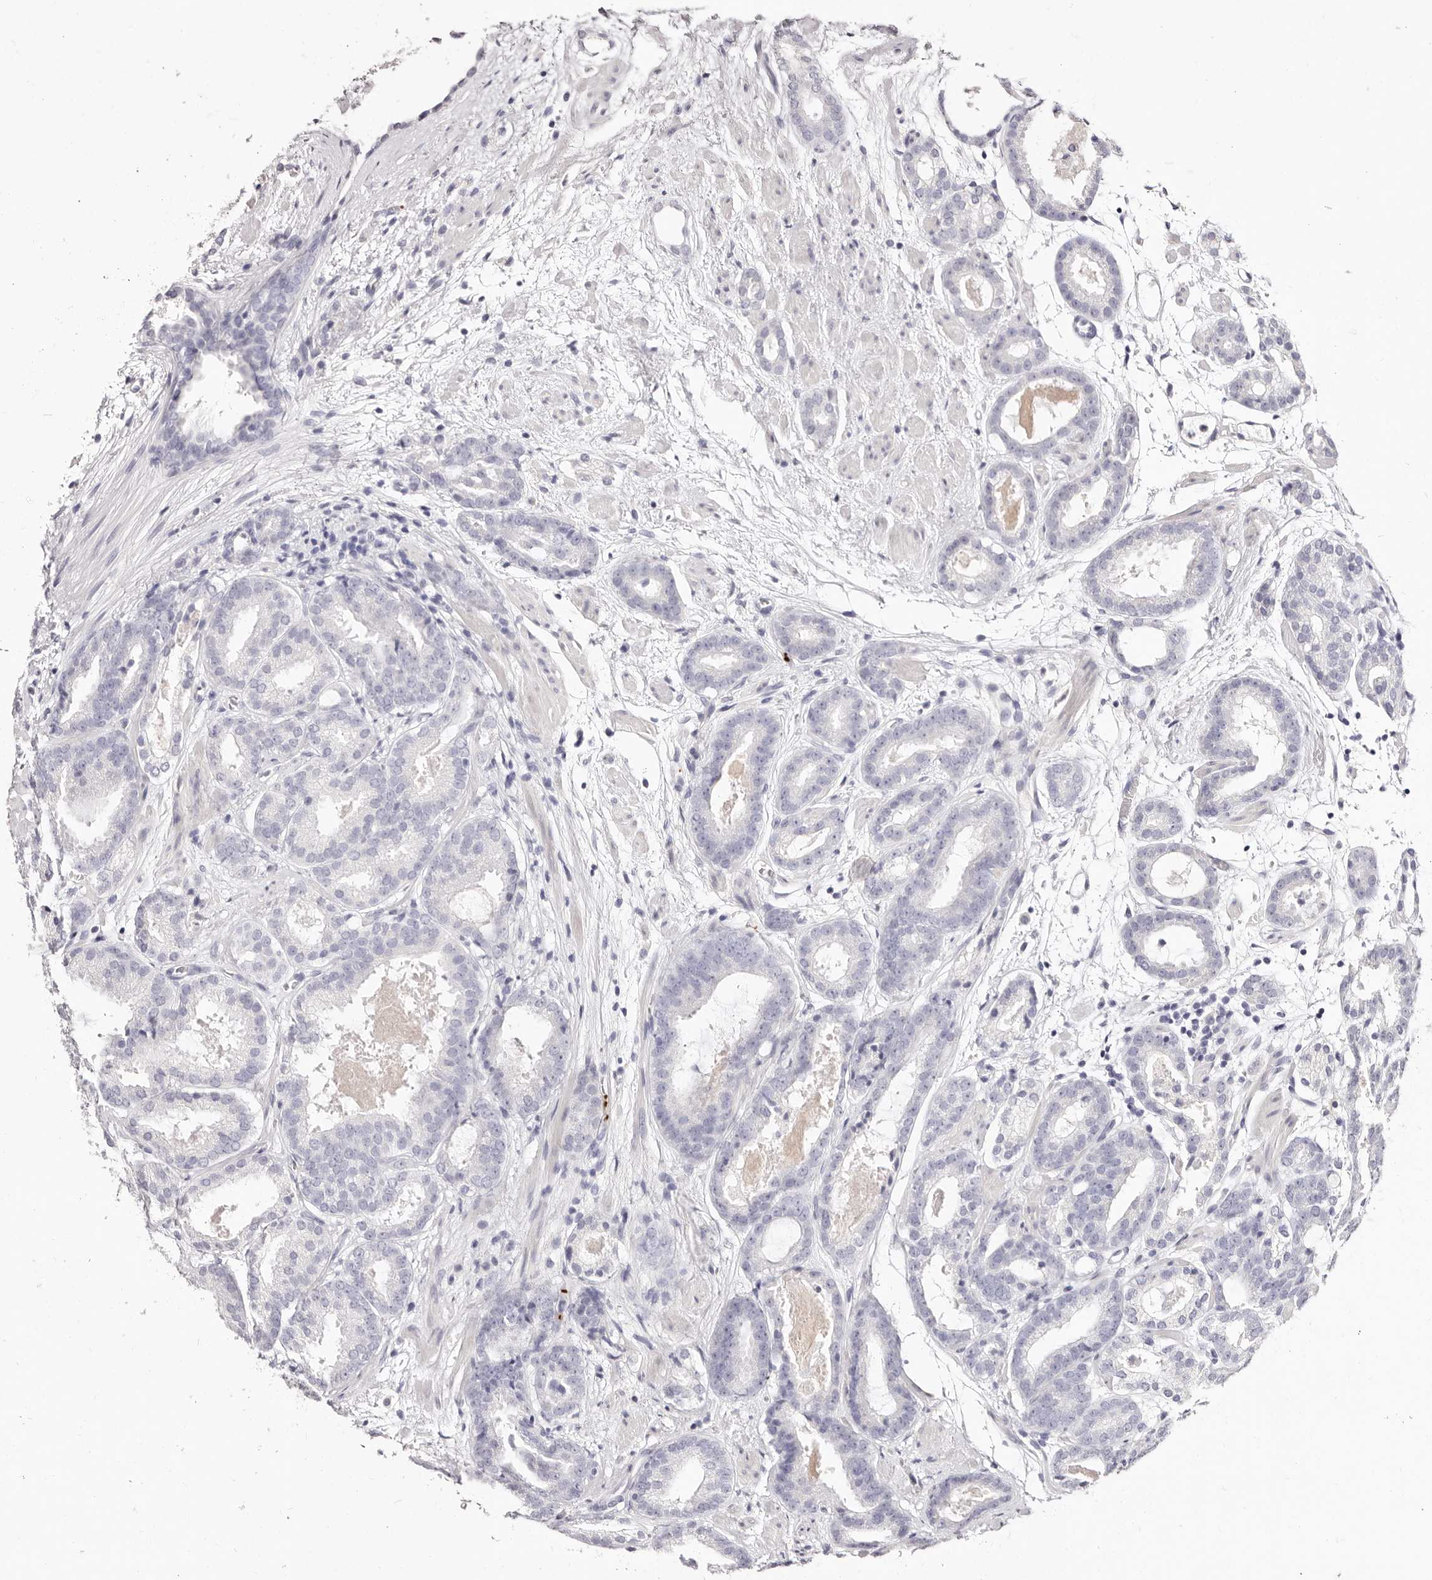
{"staining": {"intensity": "negative", "quantity": "none", "location": "none"}, "tissue": "prostate cancer", "cell_type": "Tumor cells", "image_type": "cancer", "snomed": [{"axis": "morphology", "description": "Adenocarcinoma, Low grade"}, {"axis": "topography", "description": "Prostate"}], "caption": "A photomicrograph of human prostate cancer (adenocarcinoma (low-grade)) is negative for staining in tumor cells.", "gene": "PF4", "patient": {"sex": "male", "age": 69}}